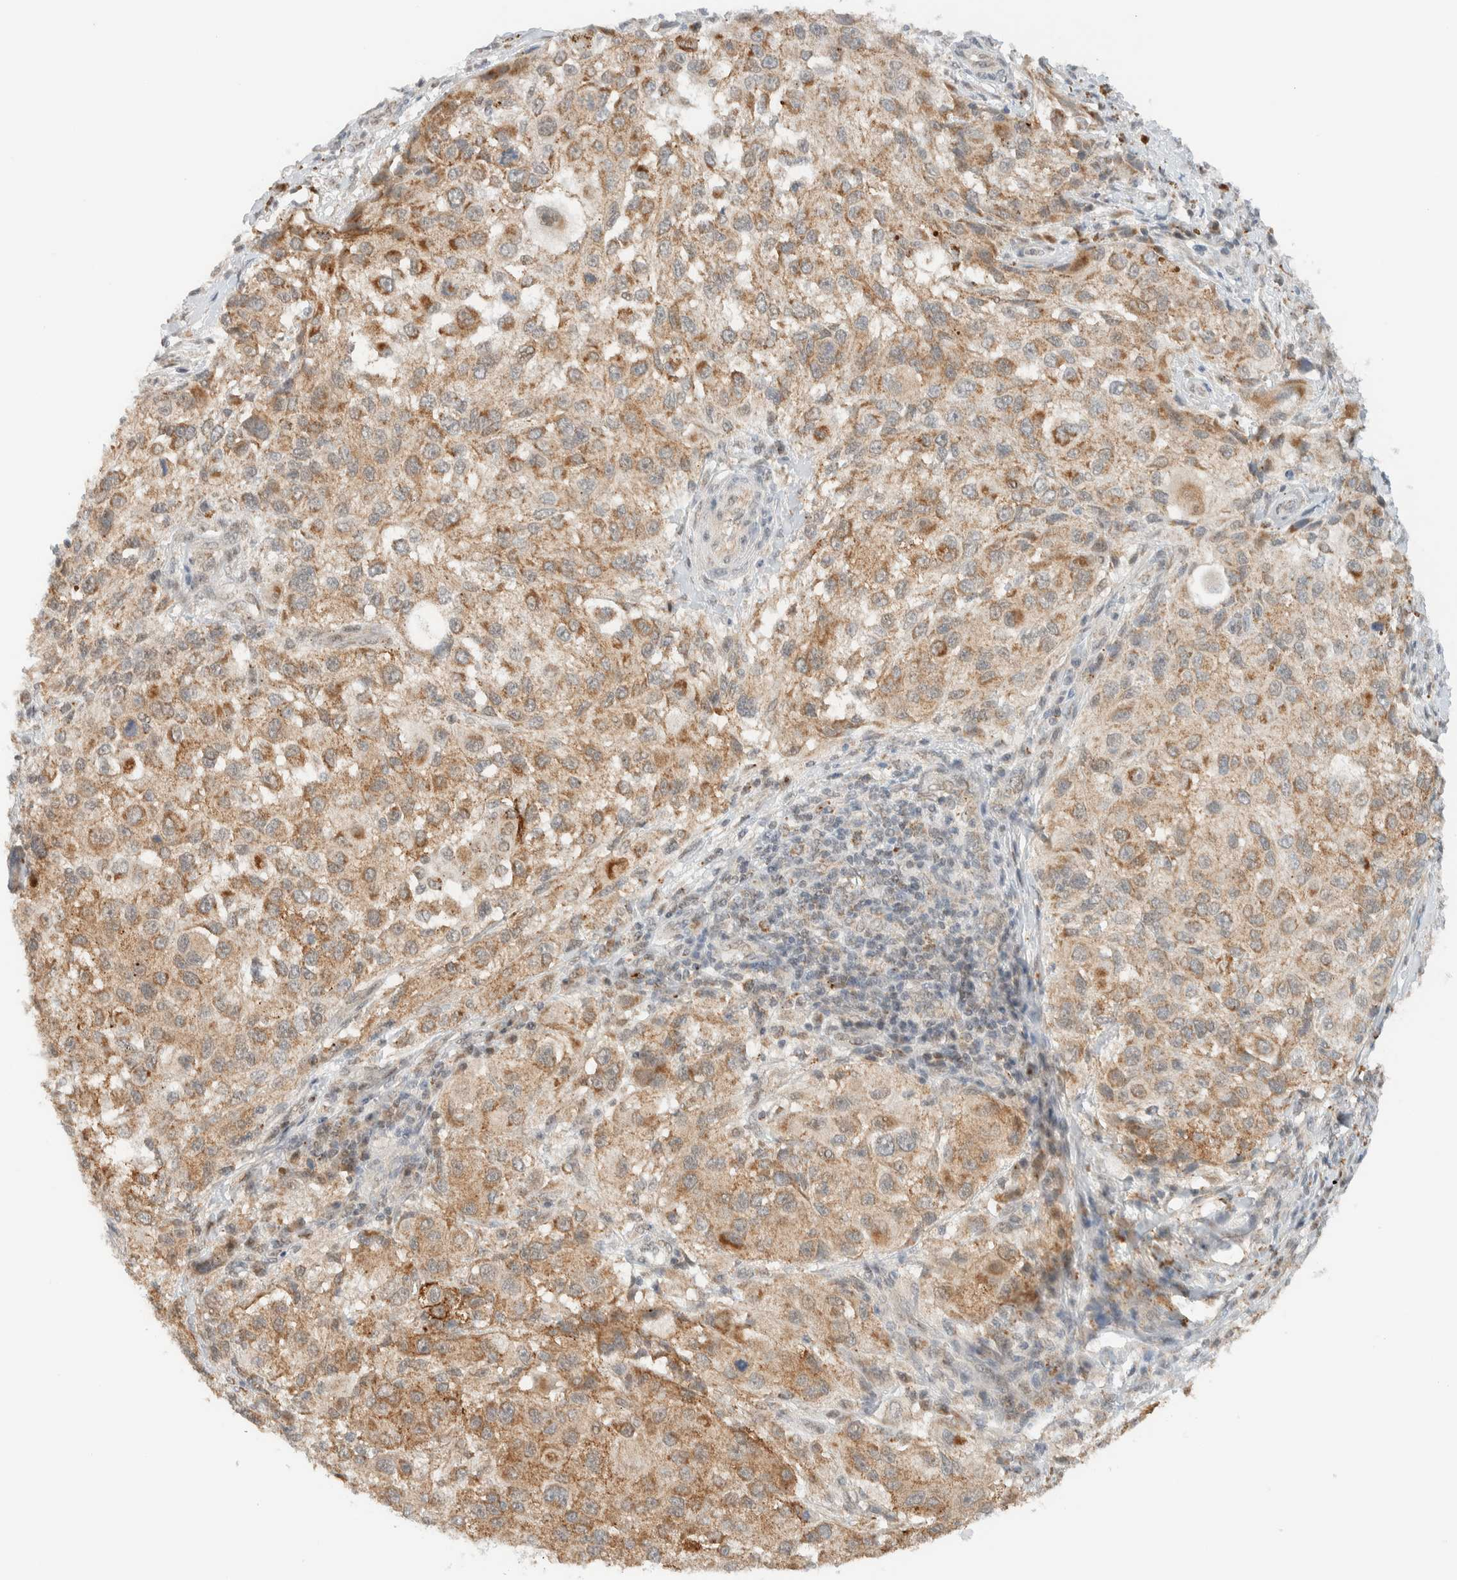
{"staining": {"intensity": "moderate", "quantity": ">75%", "location": "cytoplasmic/membranous"}, "tissue": "melanoma", "cell_type": "Tumor cells", "image_type": "cancer", "snomed": [{"axis": "morphology", "description": "Necrosis, NOS"}, {"axis": "morphology", "description": "Malignant melanoma, NOS"}, {"axis": "topography", "description": "Skin"}], "caption": "Human malignant melanoma stained with a protein marker reveals moderate staining in tumor cells.", "gene": "MRPL41", "patient": {"sex": "female", "age": 87}}